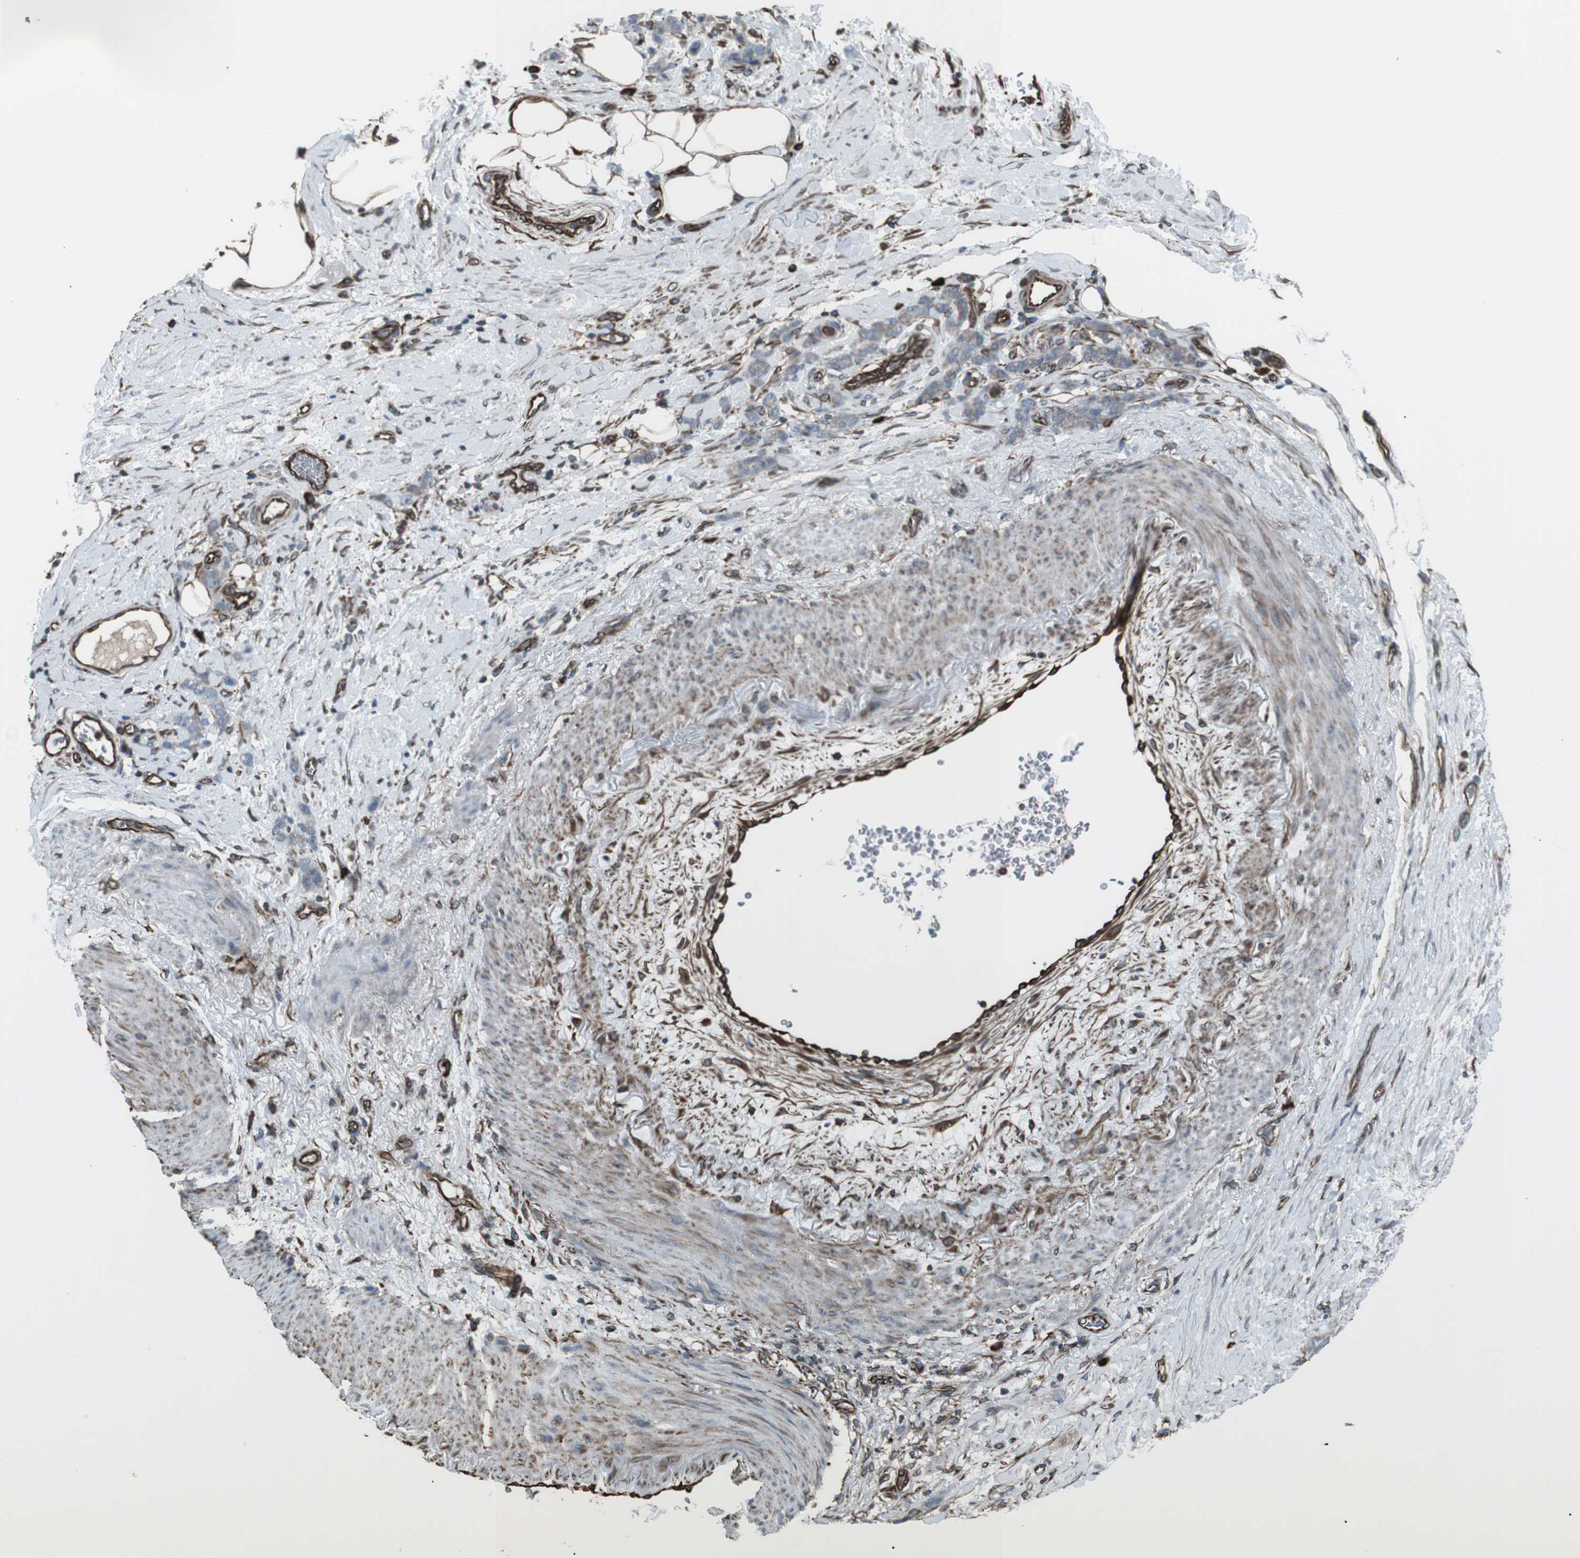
{"staining": {"intensity": "weak", "quantity": "25%-75%", "location": "cytoplasmic/membranous"}, "tissue": "stomach cancer", "cell_type": "Tumor cells", "image_type": "cancer", "snomed": [{"axis": "morphology", "description": "Adenocarcinoma, NOS"}, {"axis": "topography", "description": "Stomach"}], "caption": "Immunohistochemistry (IHC) of stomach adenocarcinoma shows low levels of weak cytoplasmic/membranous expression in approximately 25%-75% of tumor cells.", "gene": "TMEM141", "patient": {"sex": "male", "age": 82}}